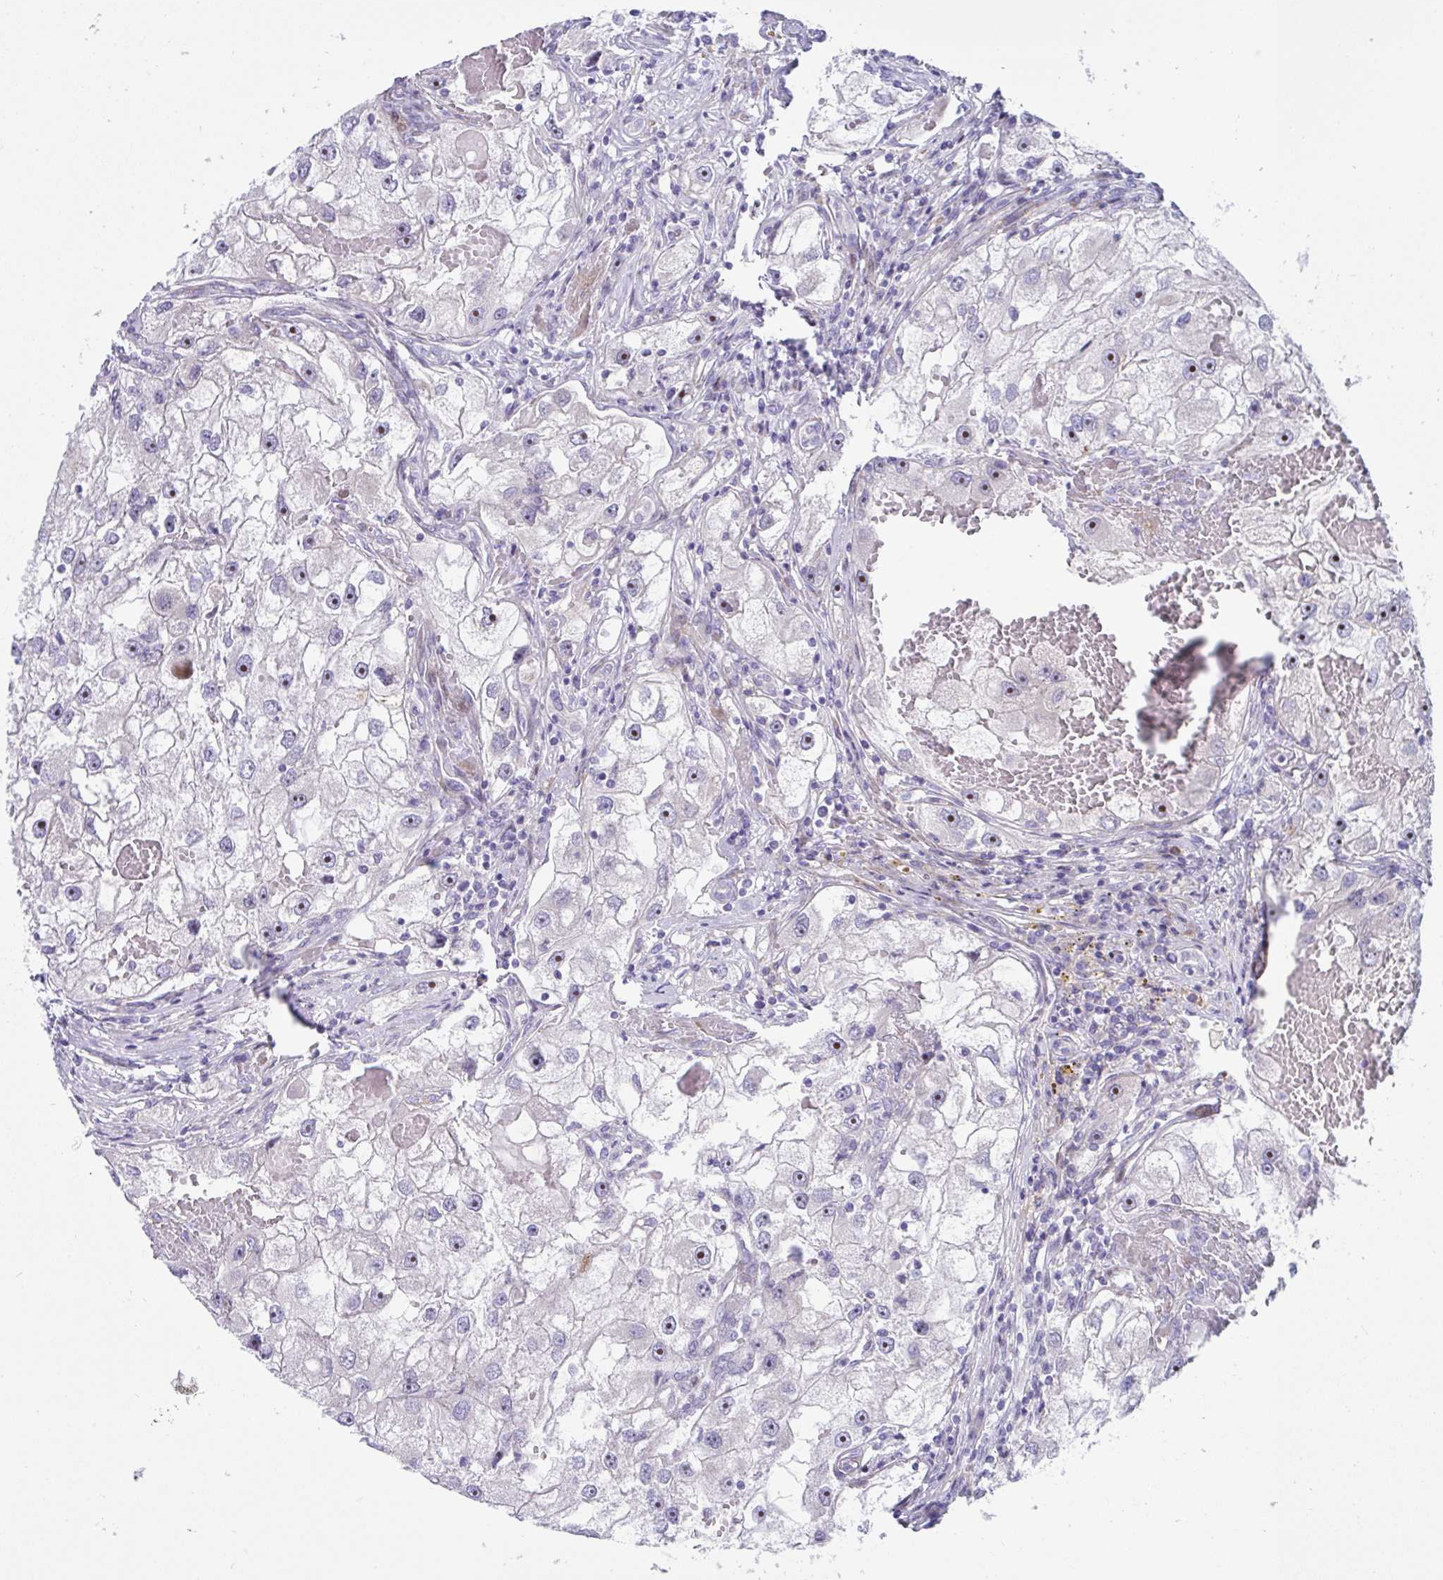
{"staining": {"intensity": "negative", "quantity": "none", "location": "none"}, "tissue": "renal cancer", "cell_type": "Tumor cells", "image_type": "cancer", "snomed": [{"axis": "morphology", "description": "Adenocarcinoma, NOS"}, {"axis": "topography", "description": "Kidney"}], "caption": "This is a photomicrograph of IHC staining of renal cancer, which shows no staining in tumor cells. Brightfield microscopy of immunohistochemistry stained with DAB (3,3'-diaminobenzidine) (brown) and hematoxylin (blue), captured at high magnification.", "gene": "ZNF713", "patient": {"sex": "male", "age": 63}}